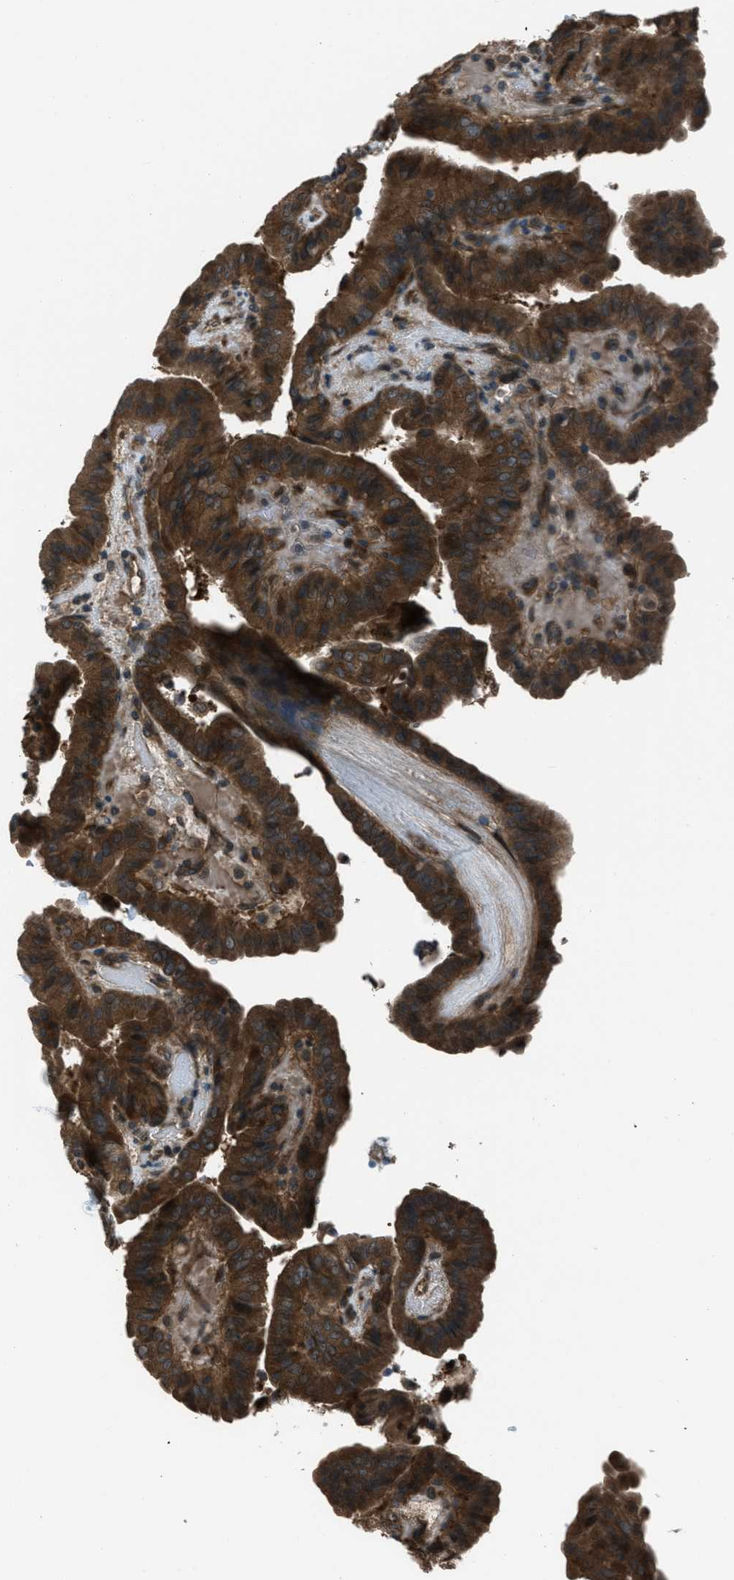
{"staining": {"intensity": "strong", "quantity": ">75%", "location": "cytoplasmic/membranous"}, "tissue": "thyroid cancer", "cell_type": "Tumor cells", "image_type": "cancer", "snomed": [{"axis": "morphology", "description": "Papillary adenocarcinoma, NOS"}, {"axis": "topography", "description": "Thyroid gland"}], "caption": "Strong cytoplasmic/membranous expression for a protein is seen in approximately >75% of tumor cells of thyroid papillary adenocarcinoma using immunohistochemistry.", "gene": "ASAP2", "patient": {"sex": "male", "age": 33}}